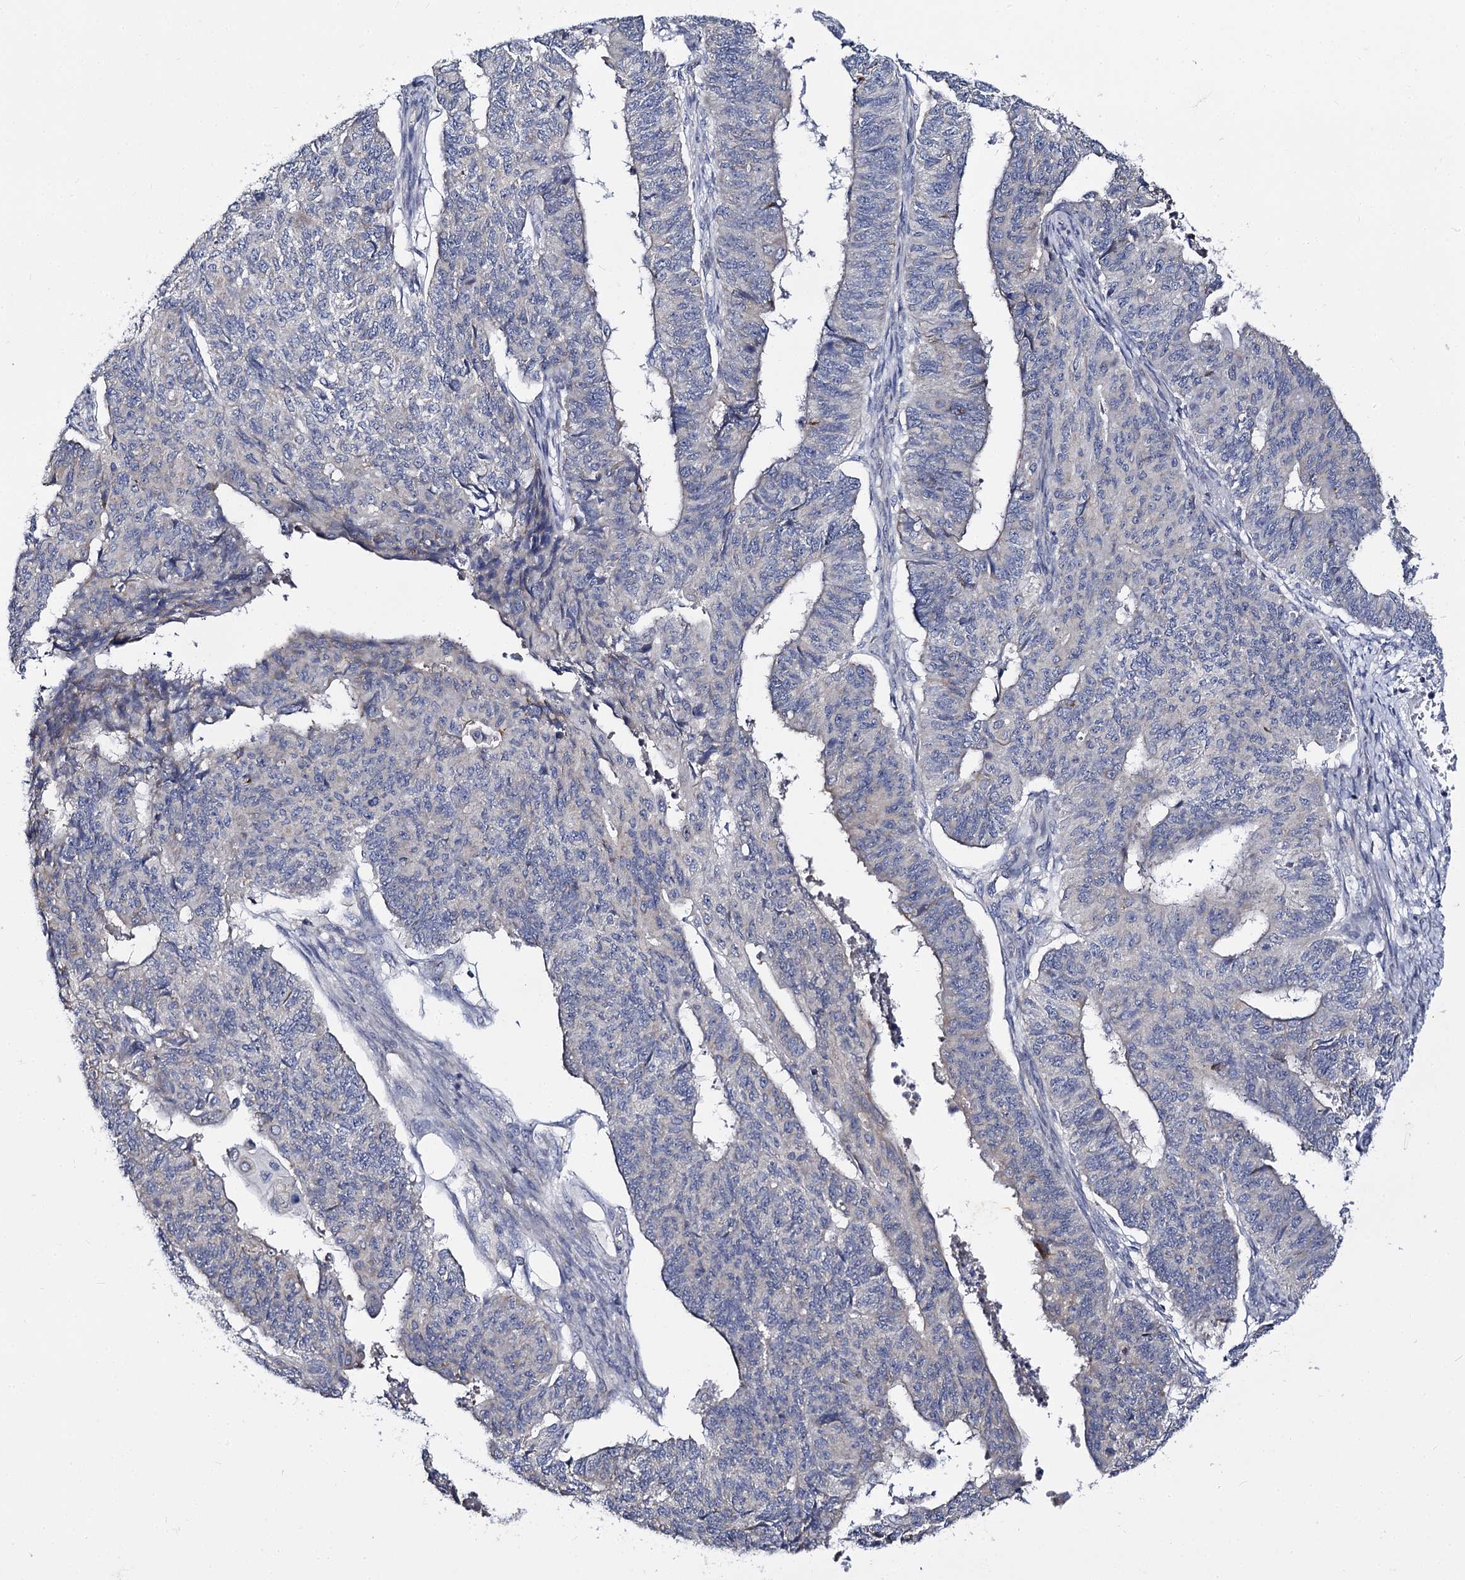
{"staining": {"intensity": "negative", "quantity": "none", "location": "none"}, "tissue": "endometrial cancer", "cell_type": "Tumor cells", "image_type": "cancer", "snomed": [{"axis": "morphology", "description": "Adenocarcinoma, NOS"}, {"axis": "topography", "description": "Endometrium"}], "caption": "Endometrial cancer (adenocarcinoma) was stained to show a protein in brown. There is no significant positivity in tumor cells.", "gene": "PANX2", "patient": {"sex": "female", "age": 32}}